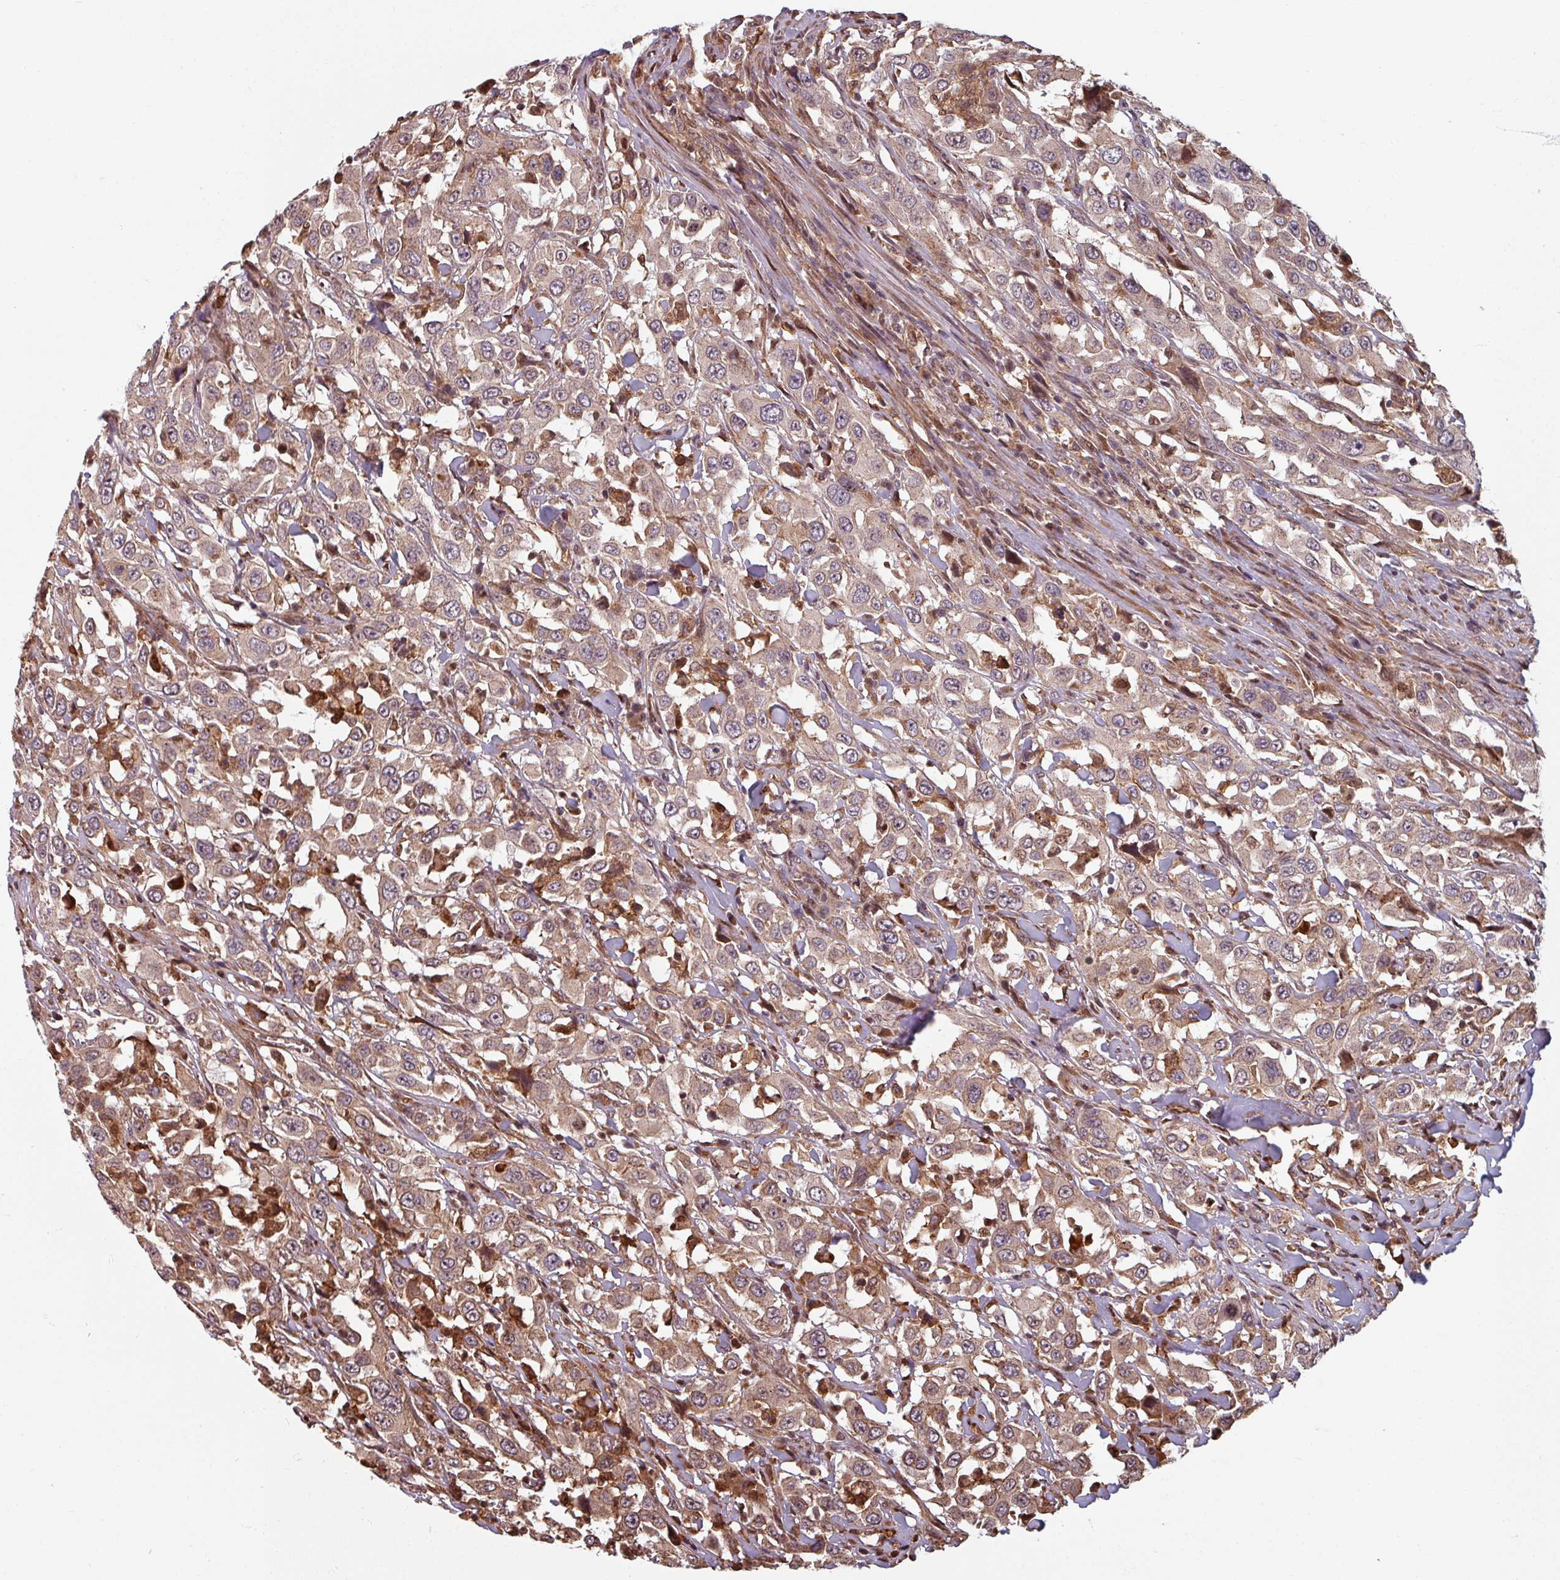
{"staining": {"intensity": "weak", "quantity": ">75%", "location": "cytoplasmic/membranous"}, "tissue": "urothelial cancer", "cell_type": "Tumor cells", "image_type": "cancer", "snomed": [{"axis": "morphology", "description": "Urothelial carcinoma, High grade"}, {"axis": "topography", "description": "Urinary bladder"}], "caption": "About >75% of tumor cells in urothelial carcinoma (high-grade) display weak cytoplasmic/membranous protein positivity as visualized by brown immunohistochemical staining.", "gene": "EID1", "patient": {"sex": "male", "age": 61}}